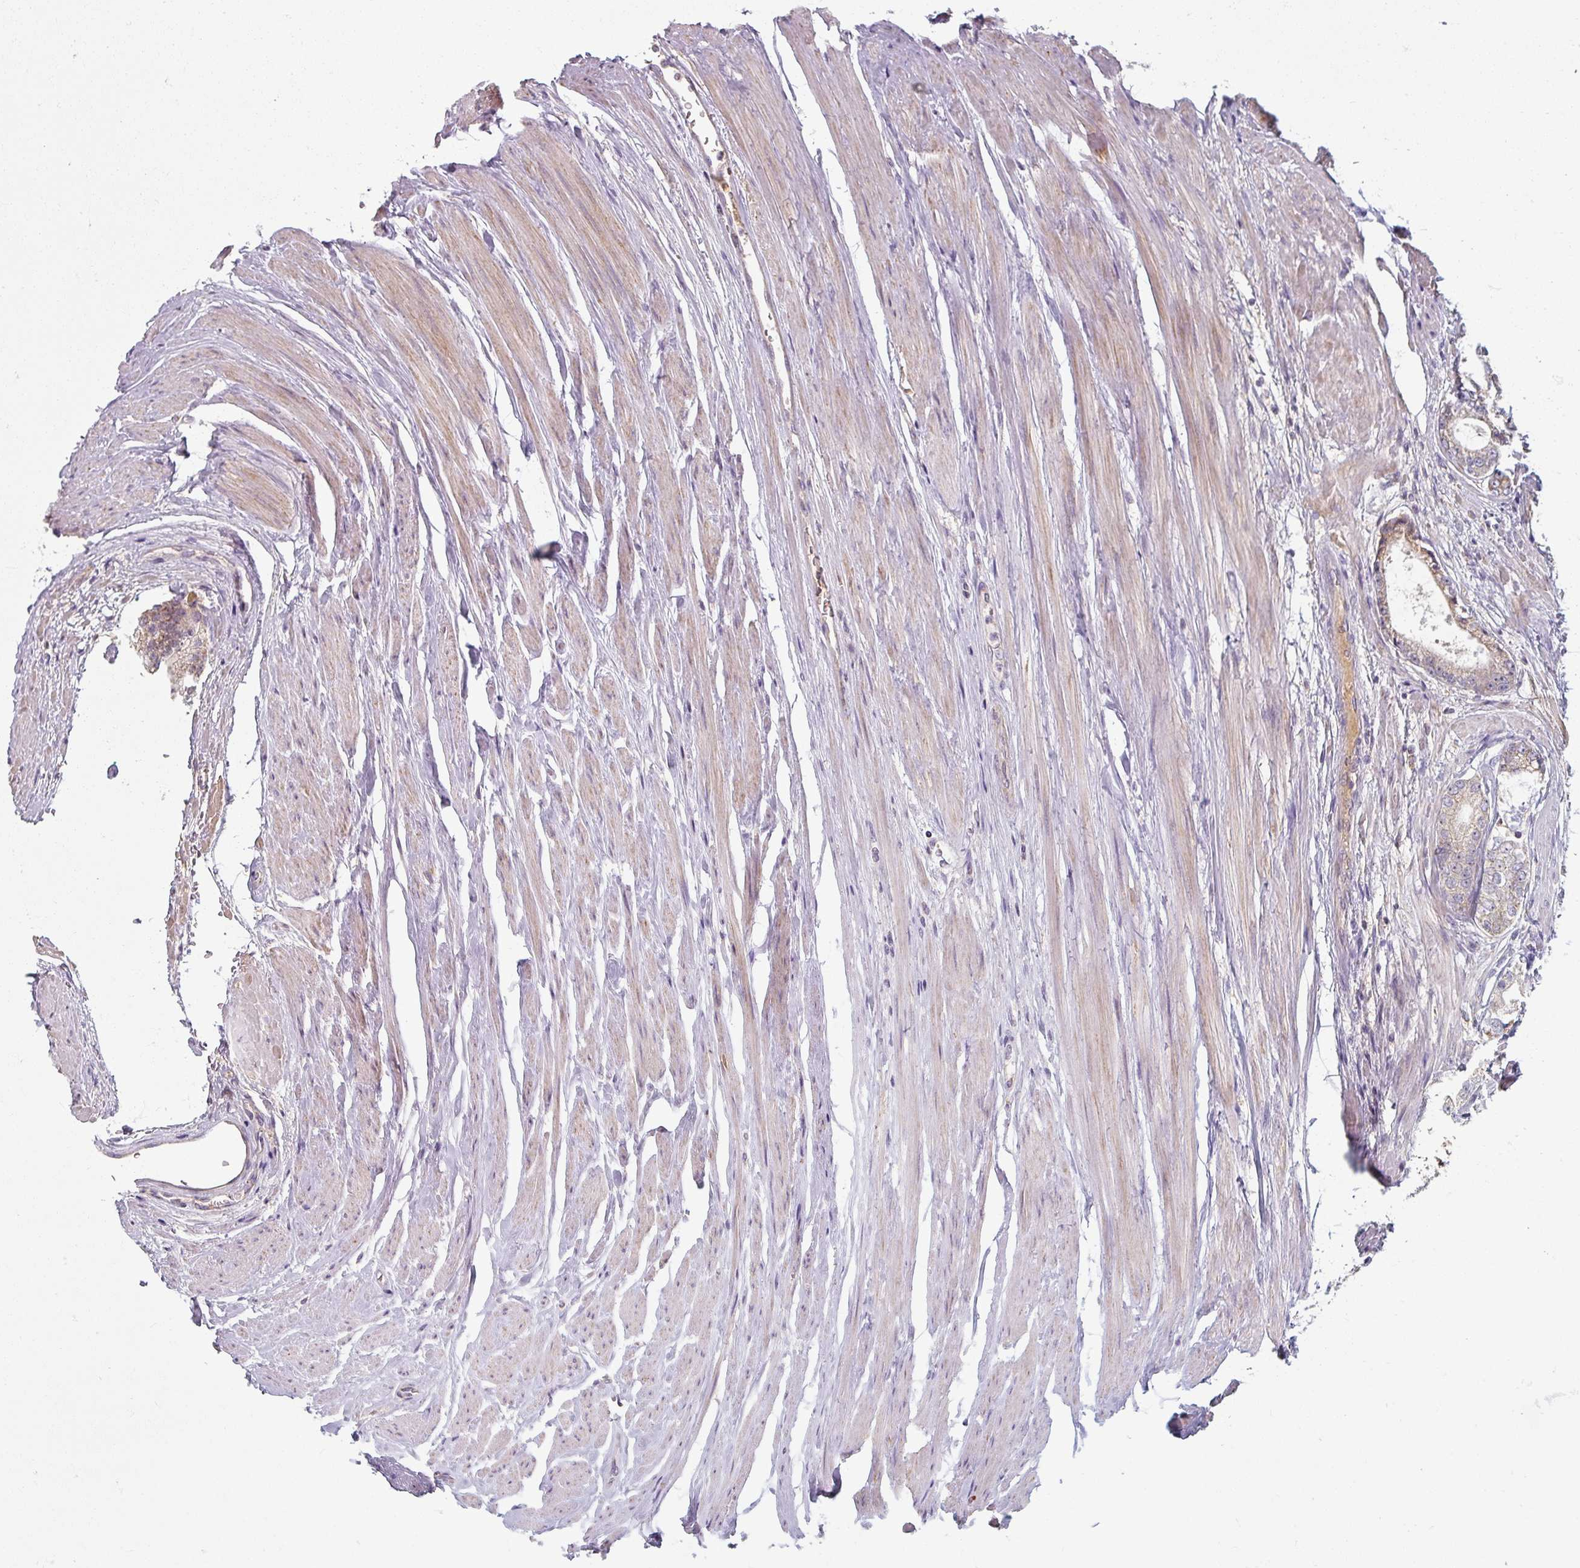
{"staining": {"intensity": "weak", "quantity": "<25%", "location": "cytoplasmic/membranous"}, "tissue": "prostate cancer", "cell_type": "Tumor cells", "image_type": "cancer", "snomed": [{"axis": "morphology", "description": "Adenocarcinoma, Low grade"}, {"axis": "topography", "description": "Prostate"}], "caption": "Human prostate cancer stained for a protein using immunohistochemistry exhibits no positivity in tumor cells.", "gene": "TSEN54", "patient": {"sex": "male", "age": 68}}